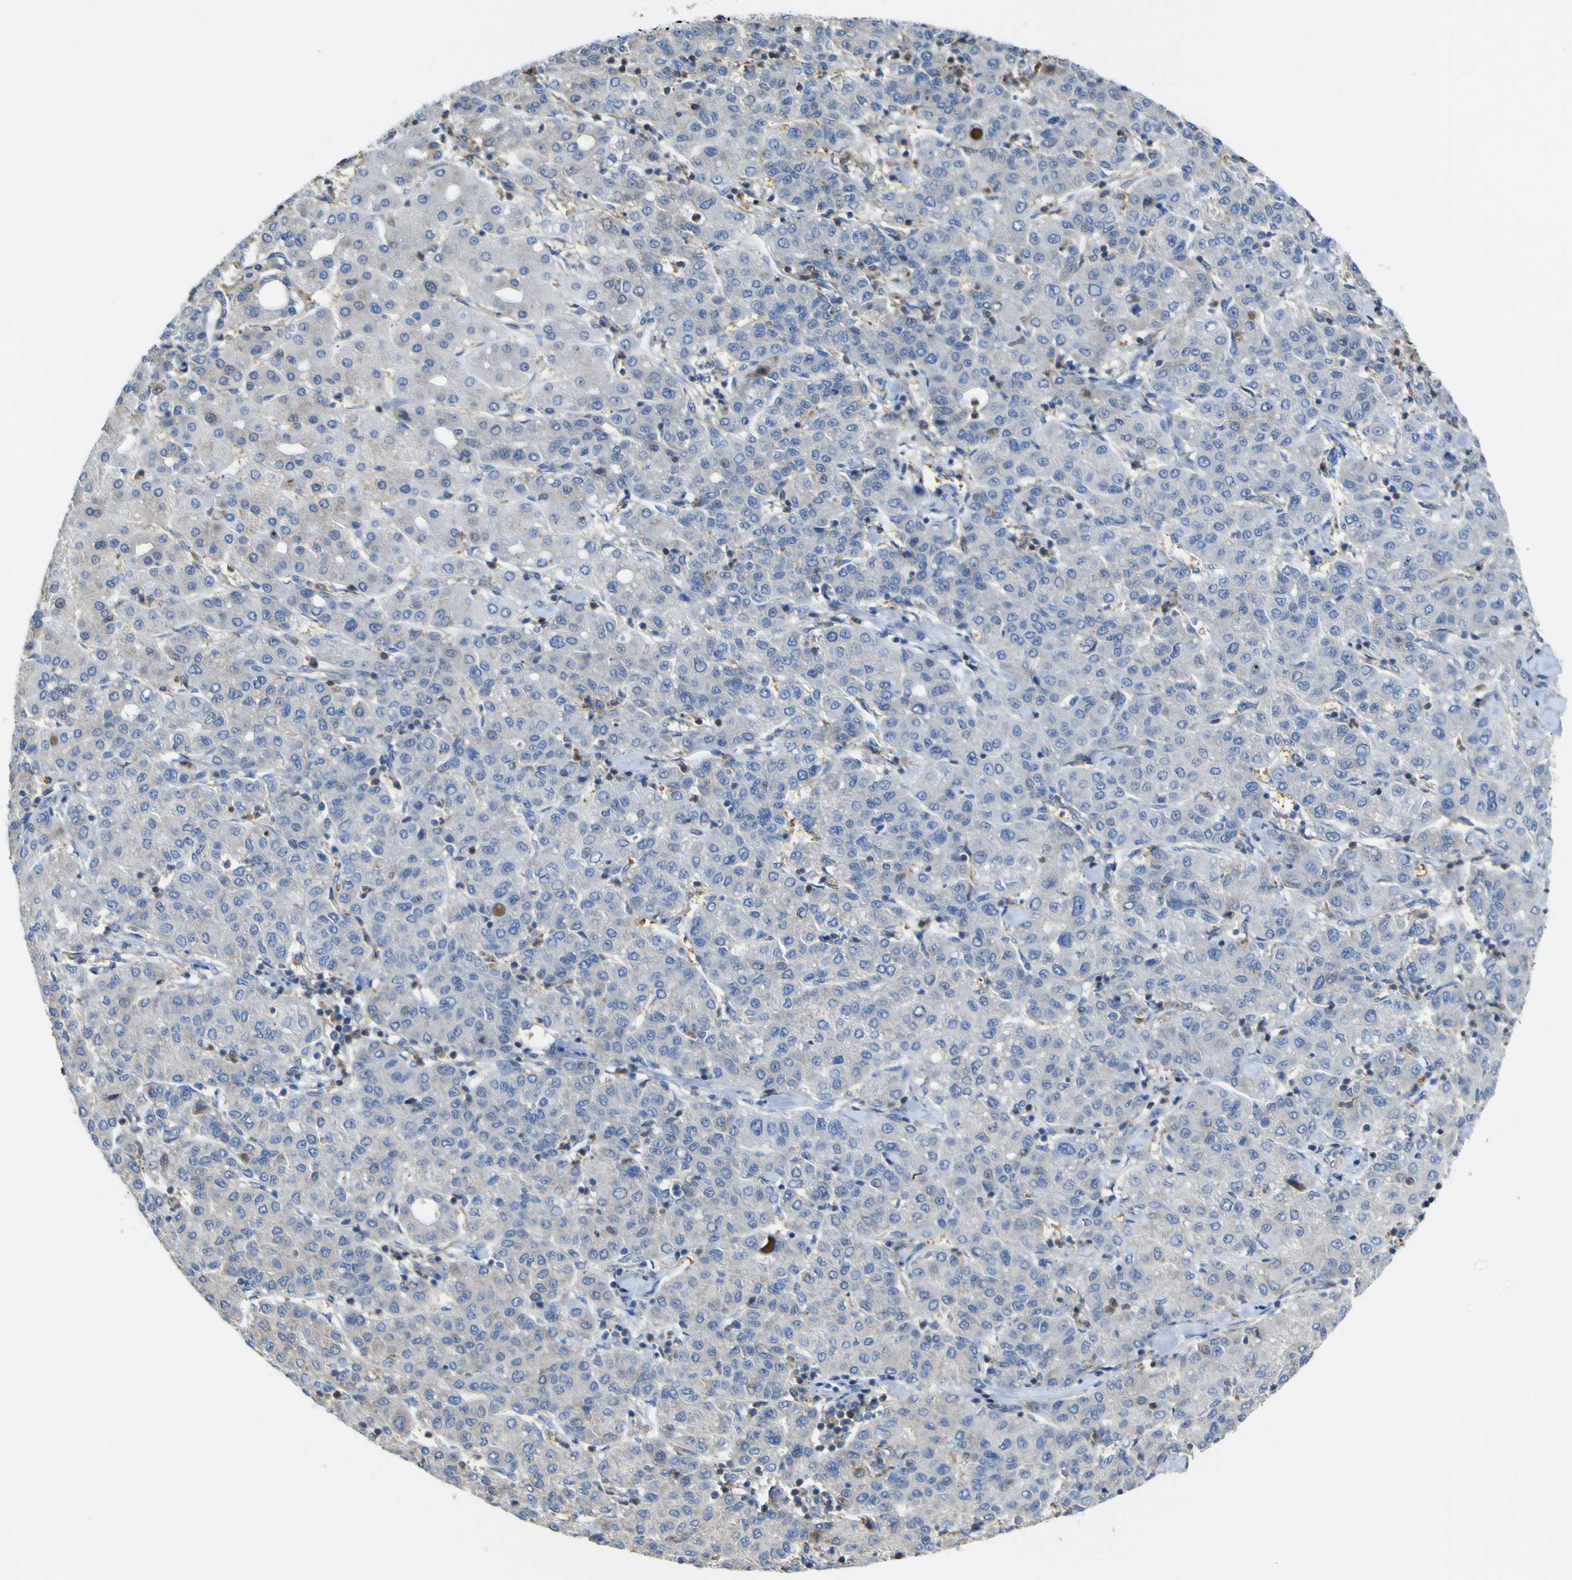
{"staining": {"intensity": "negative", "quantity": "none", "location": "none"}, "tissue": "liver cancer", "cell_type": "Tumor cells", "image_type": "cancer", "snomed": [{"axis": "morphology", "description": "Carcinoma, Hepatocellular, NOS"}, {"axis": "topography", "description": "Liver"}], "caption": "There is no significant staining in tumor cells of liver cancer (hepatocellular carcinoma).", "gene": "ABHD3", "patient": {"sex": "male", "age": 65}}